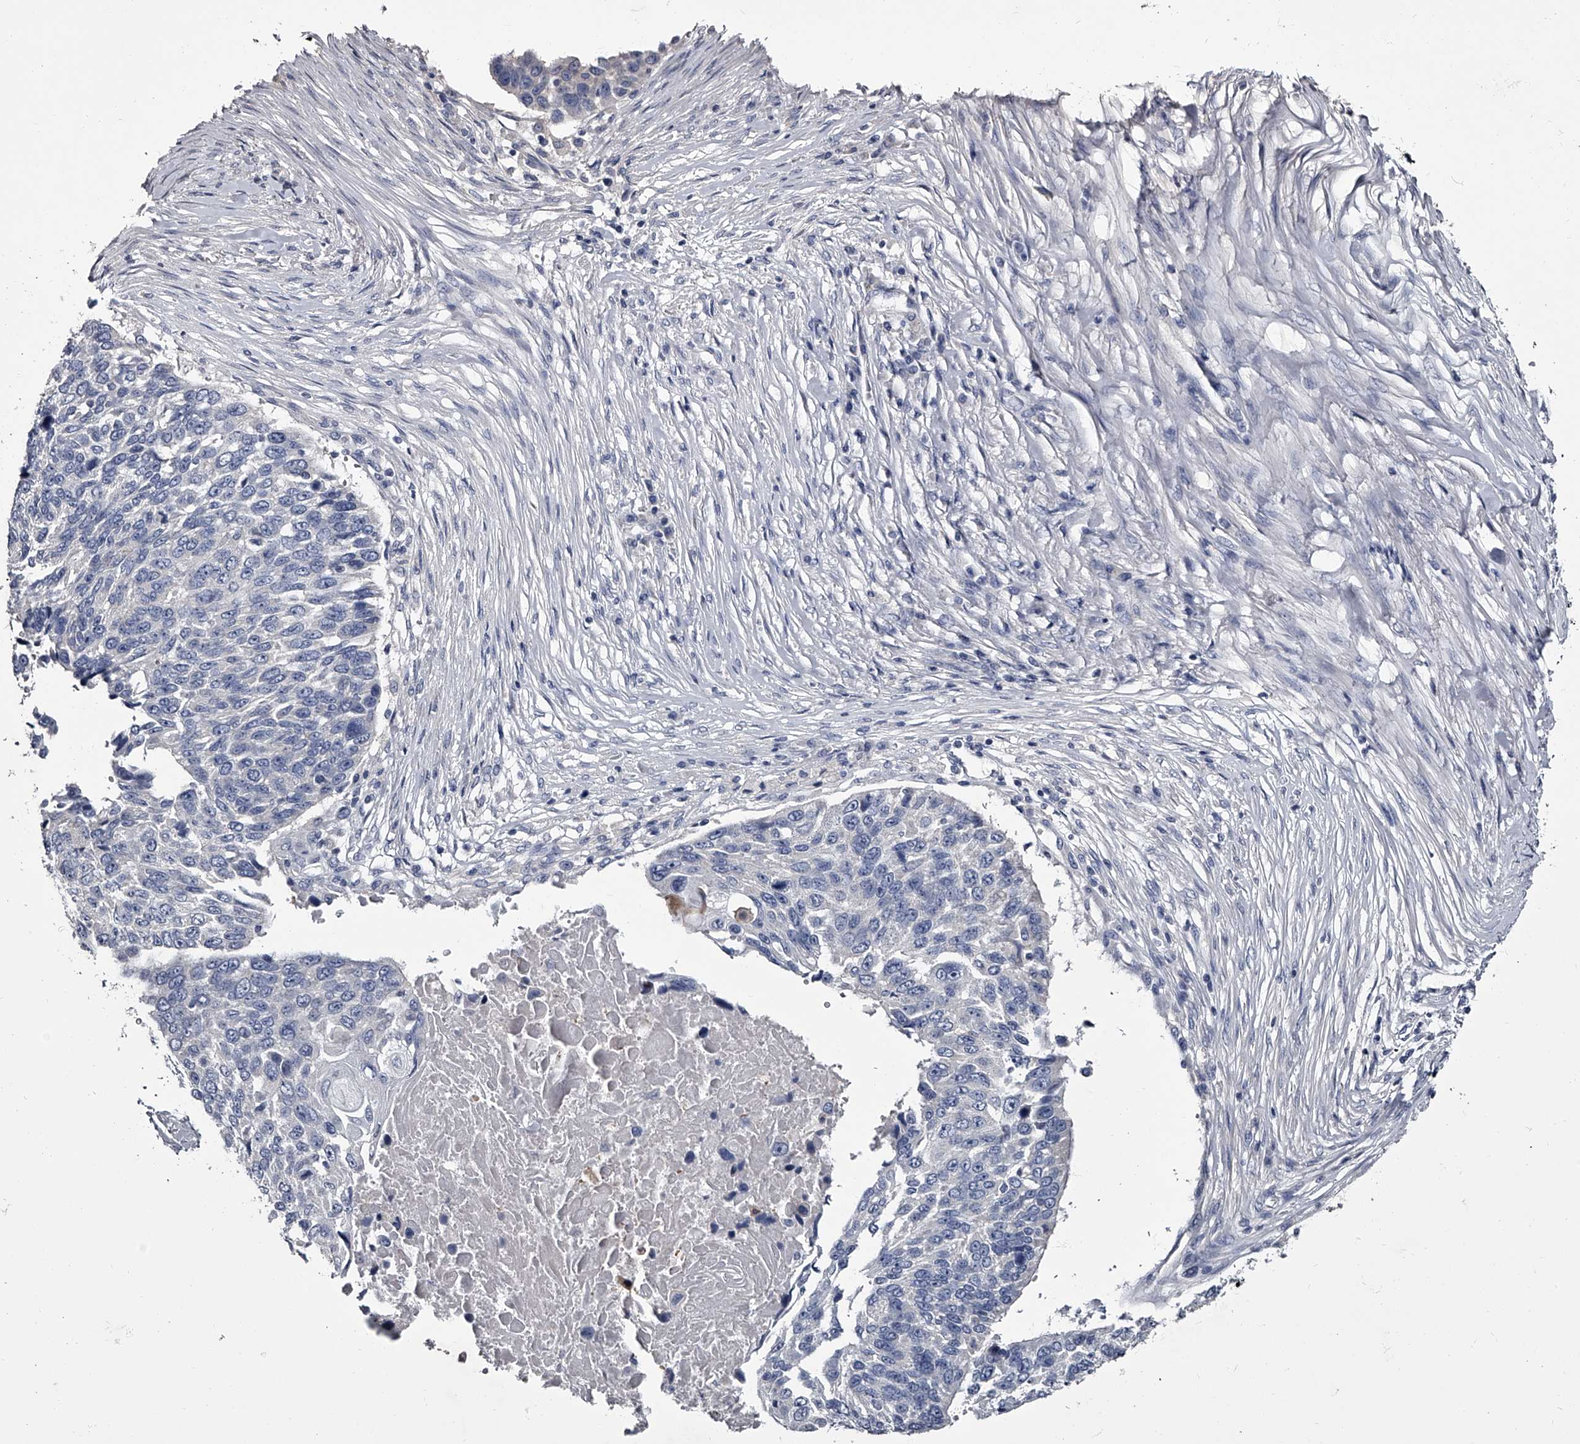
{"staining": {"intensity": "negative", "quantity": "none", "location": "none"}, "tissue": "lung cancer", "cell_type": "Tumor cells", "image_type": "cancer", "snomed": [{"axis": "morphology", "description": "Squamous cell carcinoma, NOS"}, {"axis": "topography", "description": "Lung"}], "caption": "There is no significant expression in tumor cells of squamous cell carcinoma (lung).", "gene": "GAPVD1", "patient": {"sex": "male", "age": 66}}